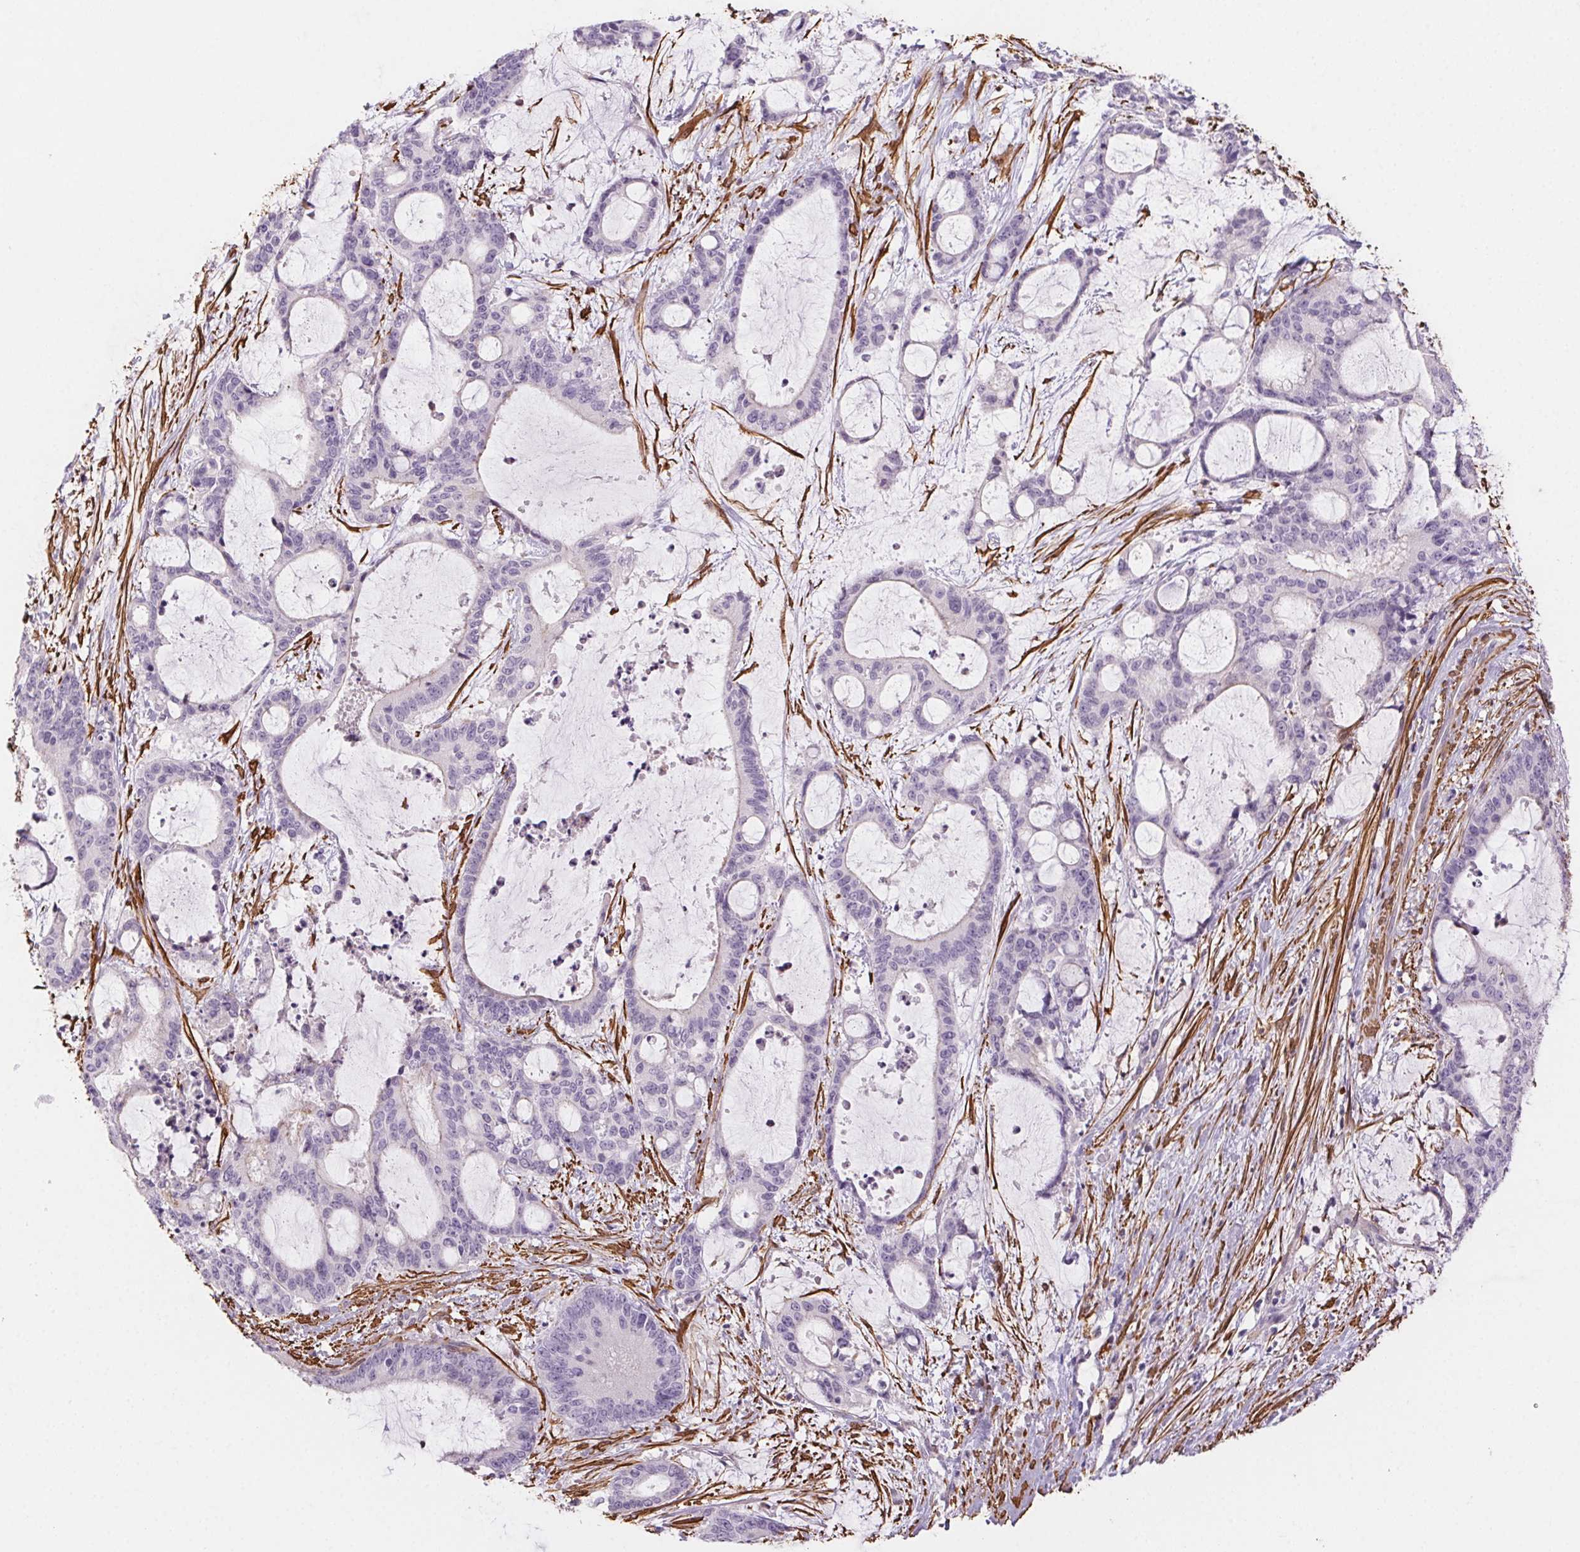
{"staining": {"intensity": "negative", "quantity": "none", "location": "none"}, "tissue": "liver cancer", "cell_type": "Tumor cells", "image_type": "cancer", "snomed": [{"axis": "morphology", "description": "Normal tissue, NOS"}, {"axis": "morphology", "description": "Cholangiocarcinoma"}, {"axis": "topography", "description": "Liver"}, {"axis": "topography", "description": "Peripheral nerve tissue"}], "caption": "High magnification brightfield microscopy of liver cancer (cholangiocarcinoma) stained with DAB (3,3'-diaminobenzidine) (brown) and counterstained with hematoxylin (blue): tumor cells show no significant expression.", "gene": "GPX8", "patient": {"sex": "female", "age": 73}}